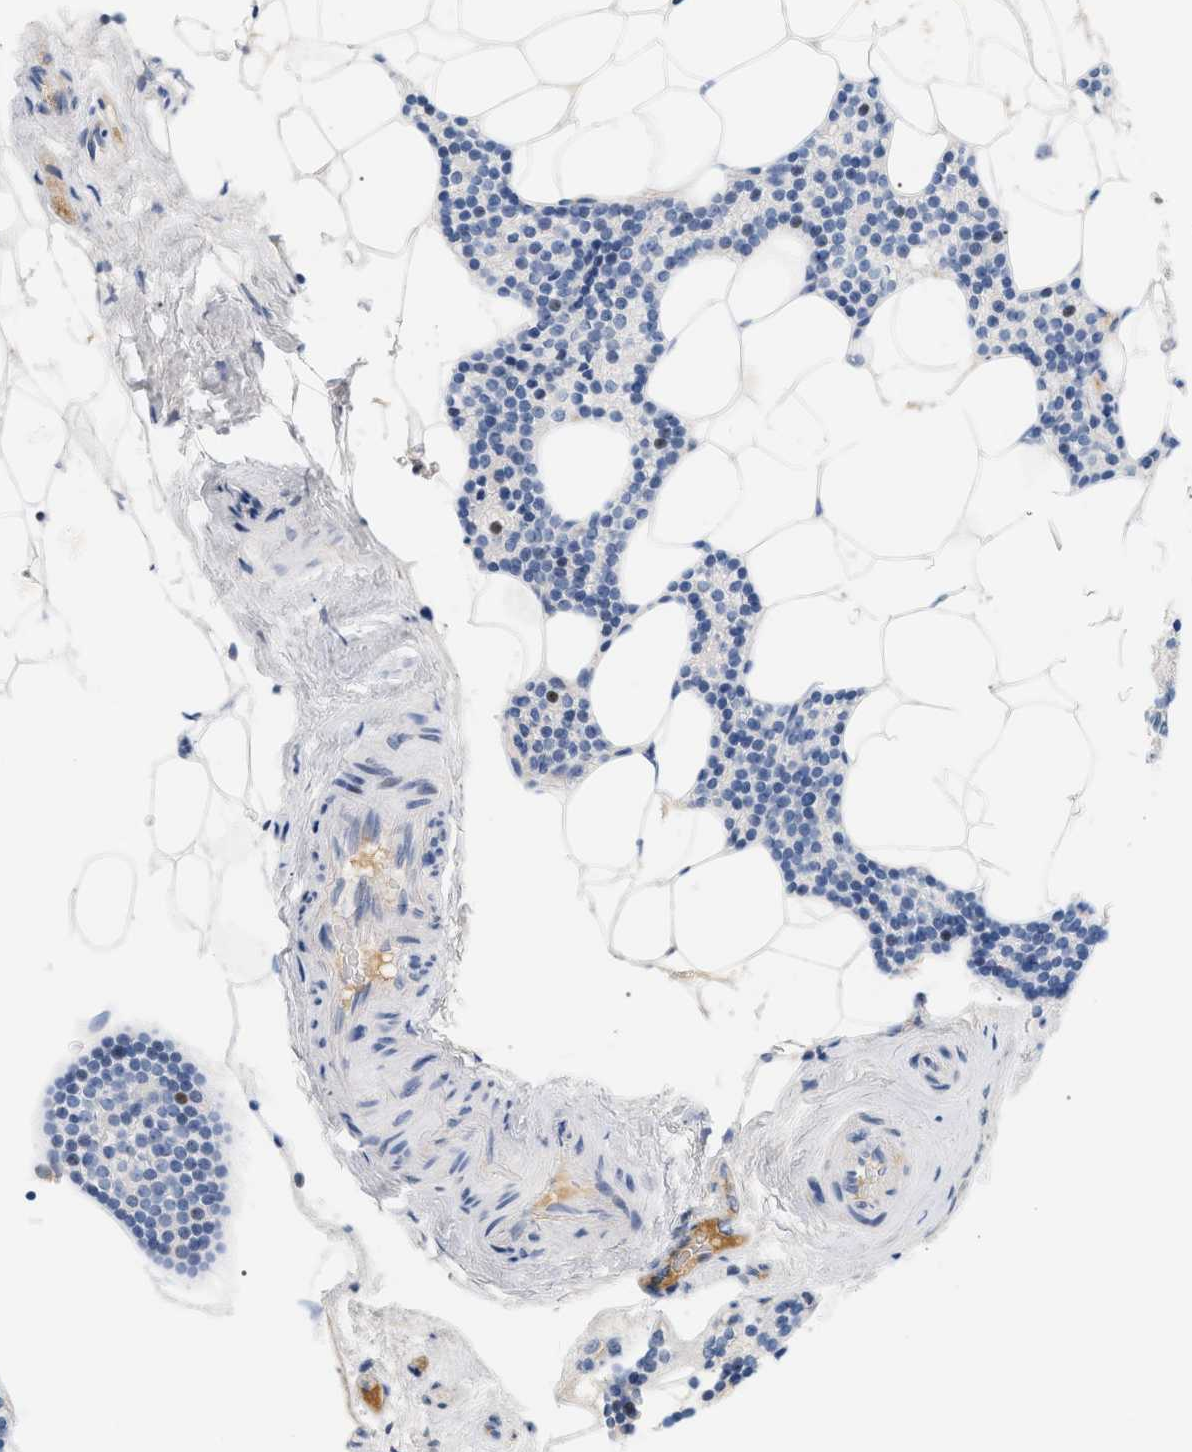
{"staining": {"intensity": "negative", "quantity": "none", "location": "none"}, "tissue": "parathyroid gland", "cell_type": "Glandular cells", "image_type": "normal", "snomed": [{"axis": "morphology", "description": "Normal tissue, NOS"}, {"axis": "morphology", "description": "Adenoma, NOS"}, {"axis": "topography", "description": "Parathyroid gland"}], "caption": "Immunohistochemical staining of normal parathyroid gland reveals no significant staining in glandular cells. (Stains: DAB immunohistochemistry (IHC) with hematoxylin counter stain, Microscopy: brightfield microscopy at high magnification).", "gene": "CFH", "patient": {"sex": "female", "age": 70}}